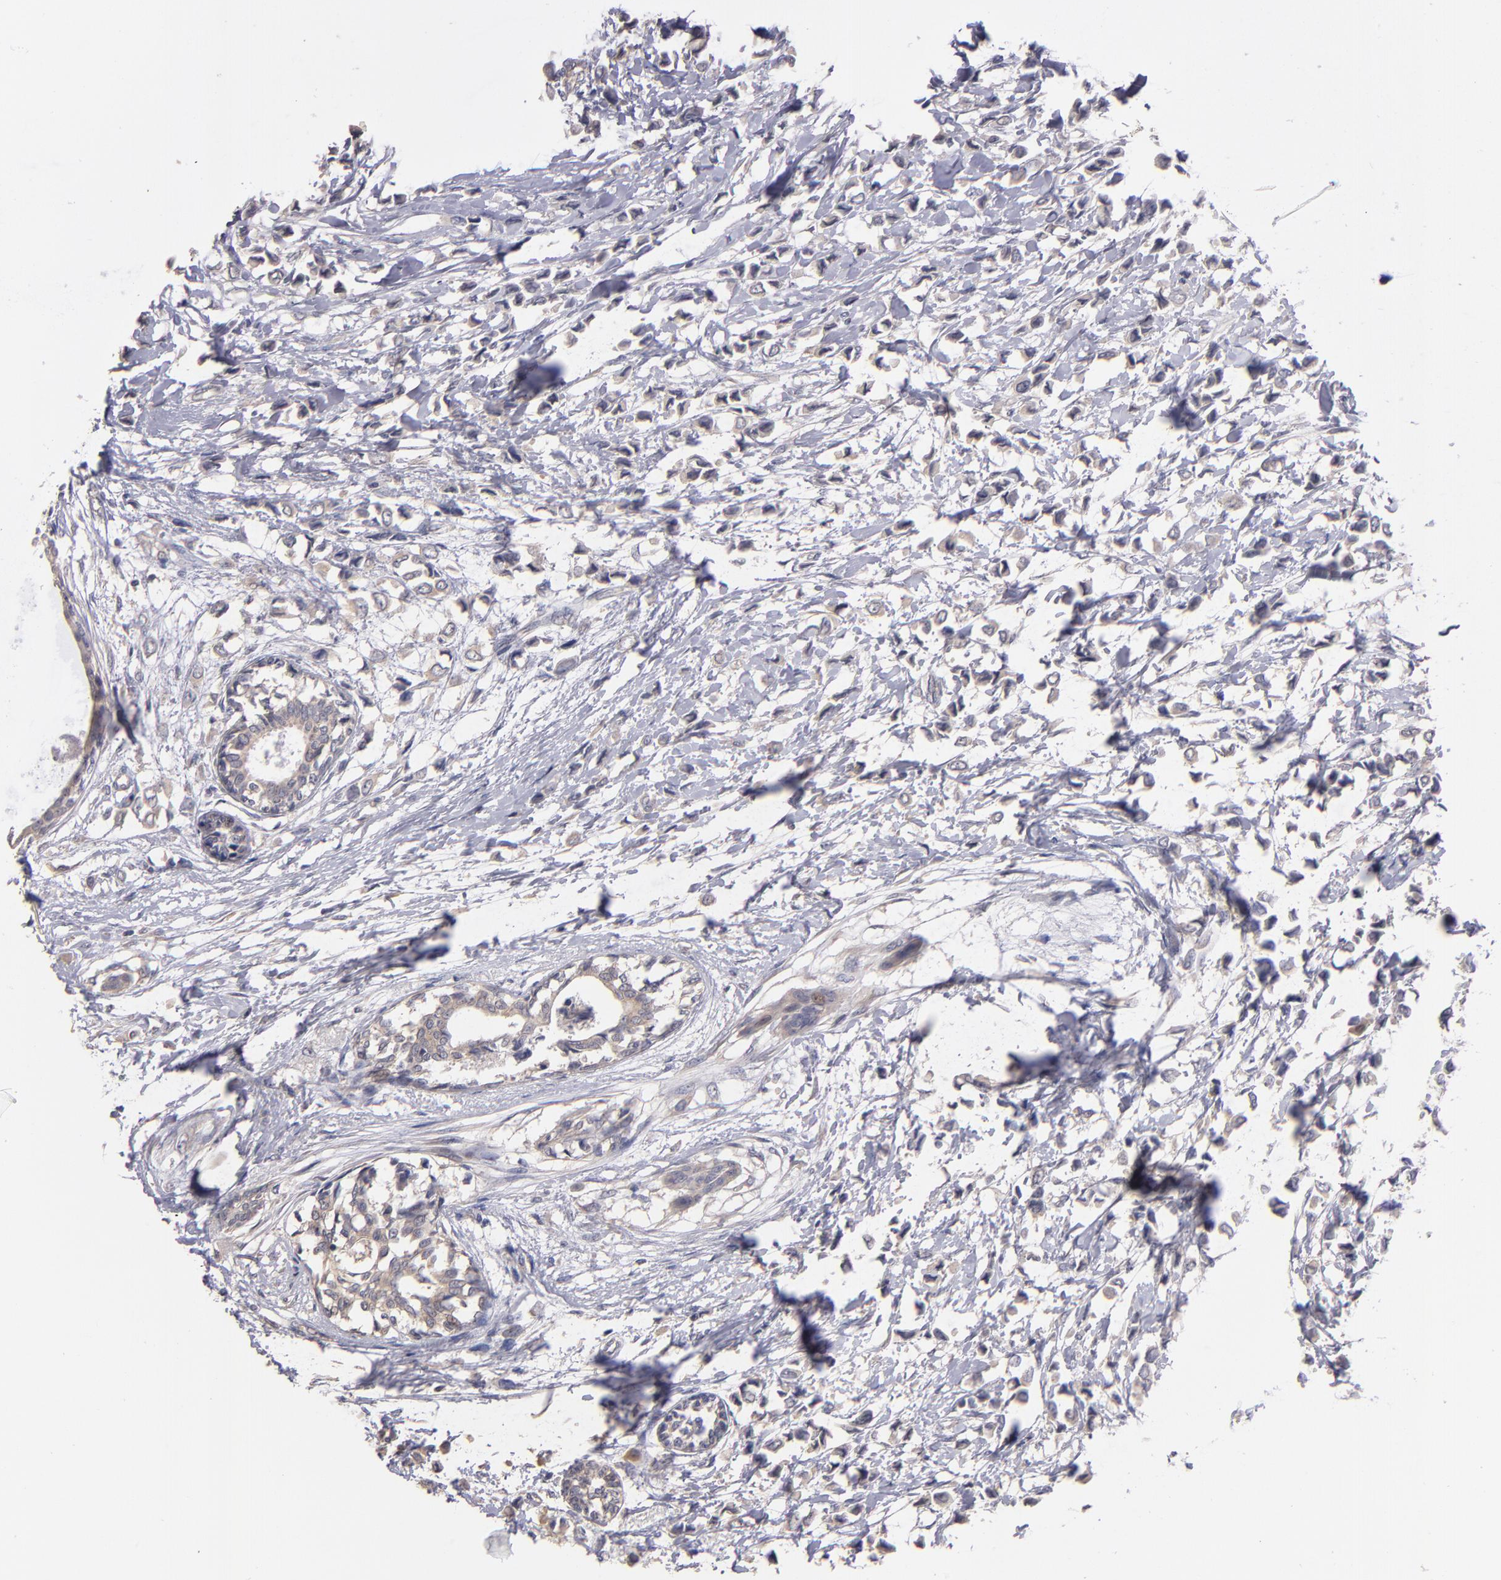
{"staining": {"intensity": "weak", "quantity": "25%-75%", "location": "cytoplasmic/membranous"}, "tissue": "breast cancer", "cell_type": "Tumor cells", "image_type": "cancer", "snomed": [{"axis": "morphology", "description": "Lobular carcinoma"}, {"axis": "topography", "description": "Breast"}], "caption": "Breast cancer (lobular carcinoma) stained for a protein exhibits weak cytoplasmic/membranous positivity in tumor cells.", "gene": "GNAZ", "patient": {"sex": "female", "age": 51}}